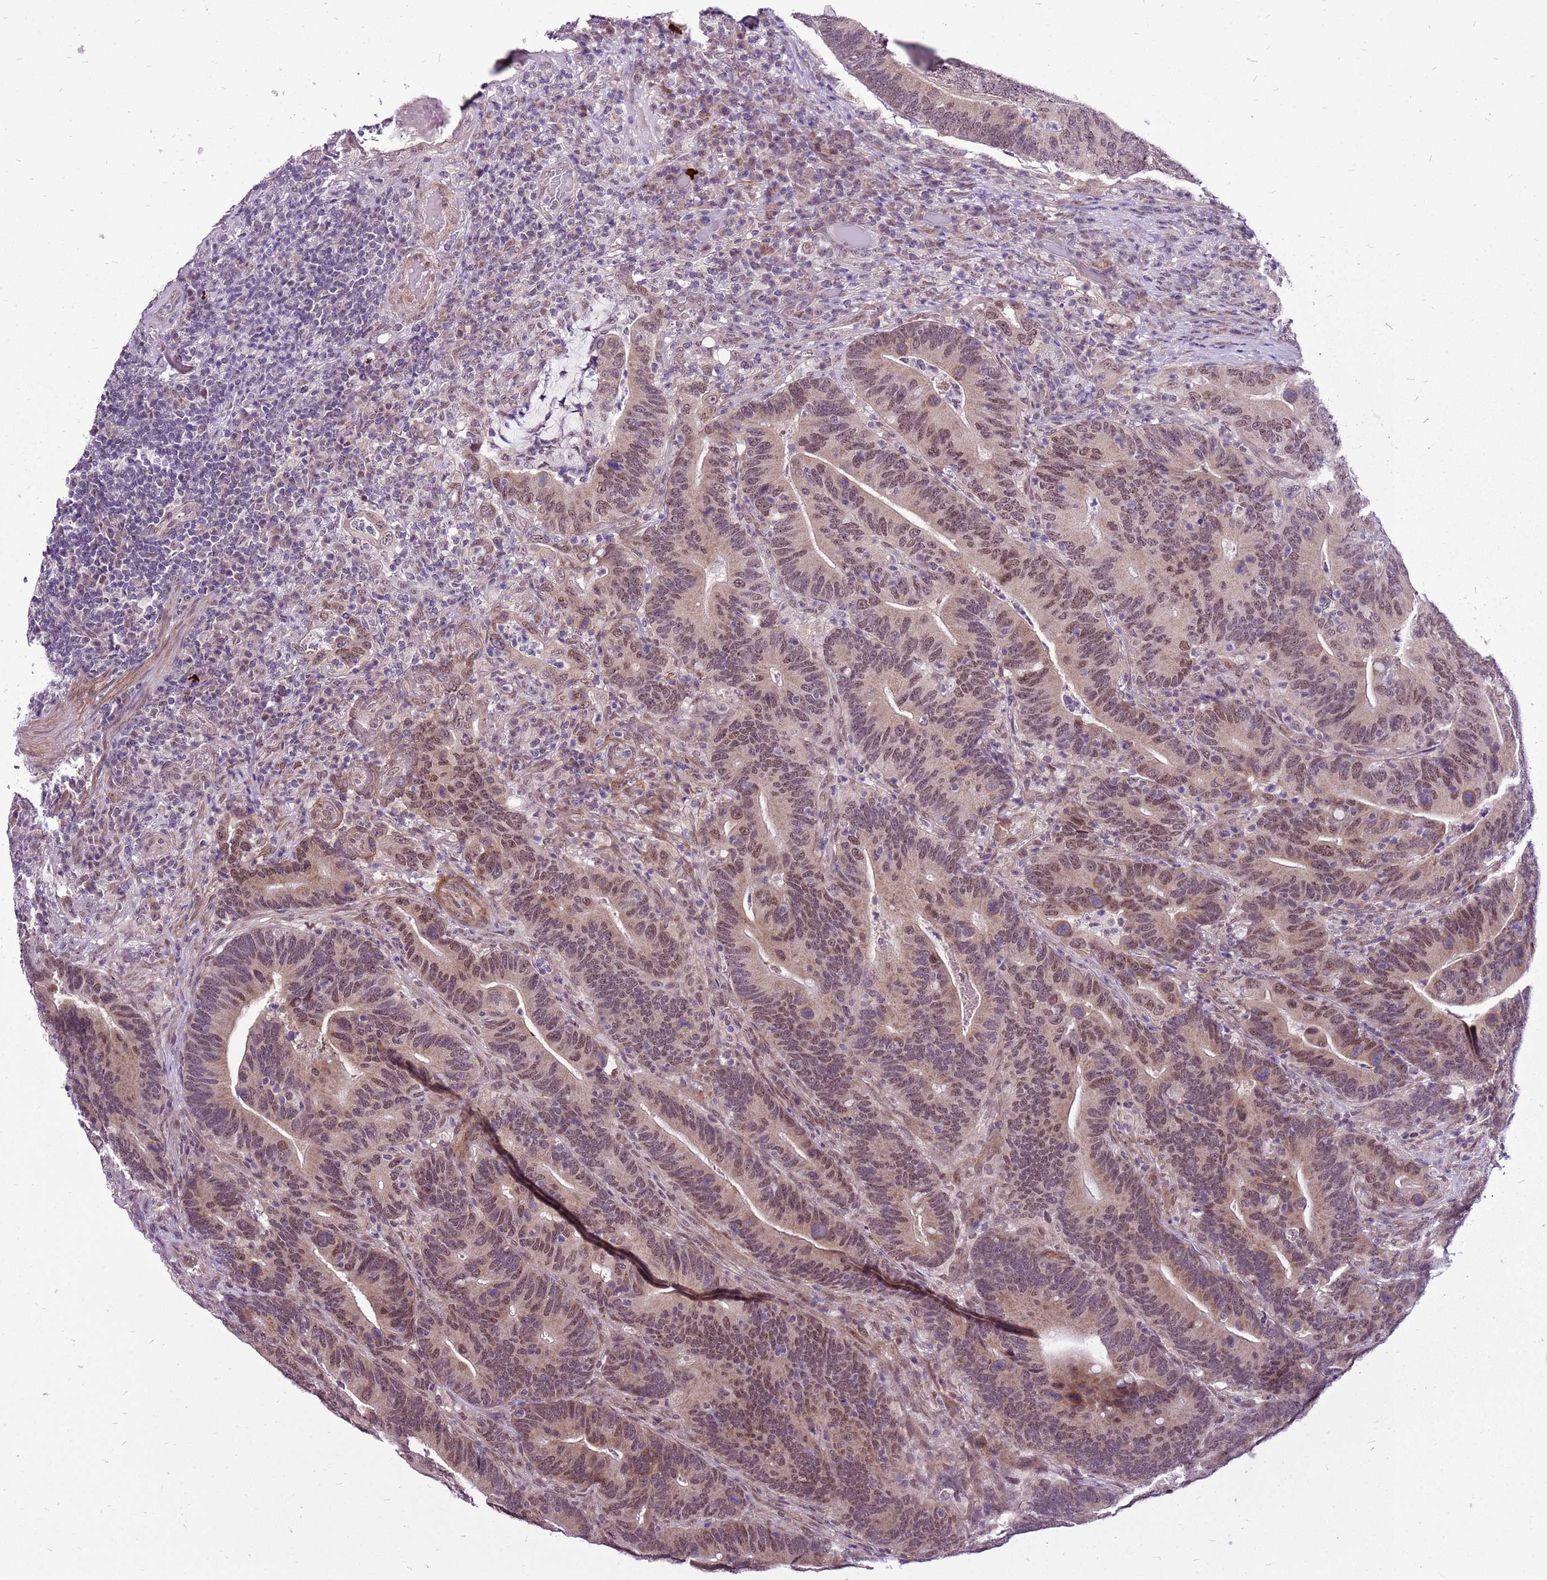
{"staining": {"intensity": "moderate", "quantity": "25%-75%", "location": "nuclear"}, "tissue": "colorectal cancer", "cell_type": "Tumor cells", "image_type": "cancer", "snomed": [{"axis": "morphology", "description": "Adenocarcinoma, NOS"}, {"axis": "topography", "description": "Colon"}], "caption": "Protein expression by immunohistochemistry (IHC) exhibits moderate nuclear staining in approximately 25%-75% of tumor cells in adenocarcinoma (colorectal). (DAB = brown stain, brightfield microscopy at high magnification).", "gene": "CCDC166", "patient": {"sex": "female", "age": 66}}